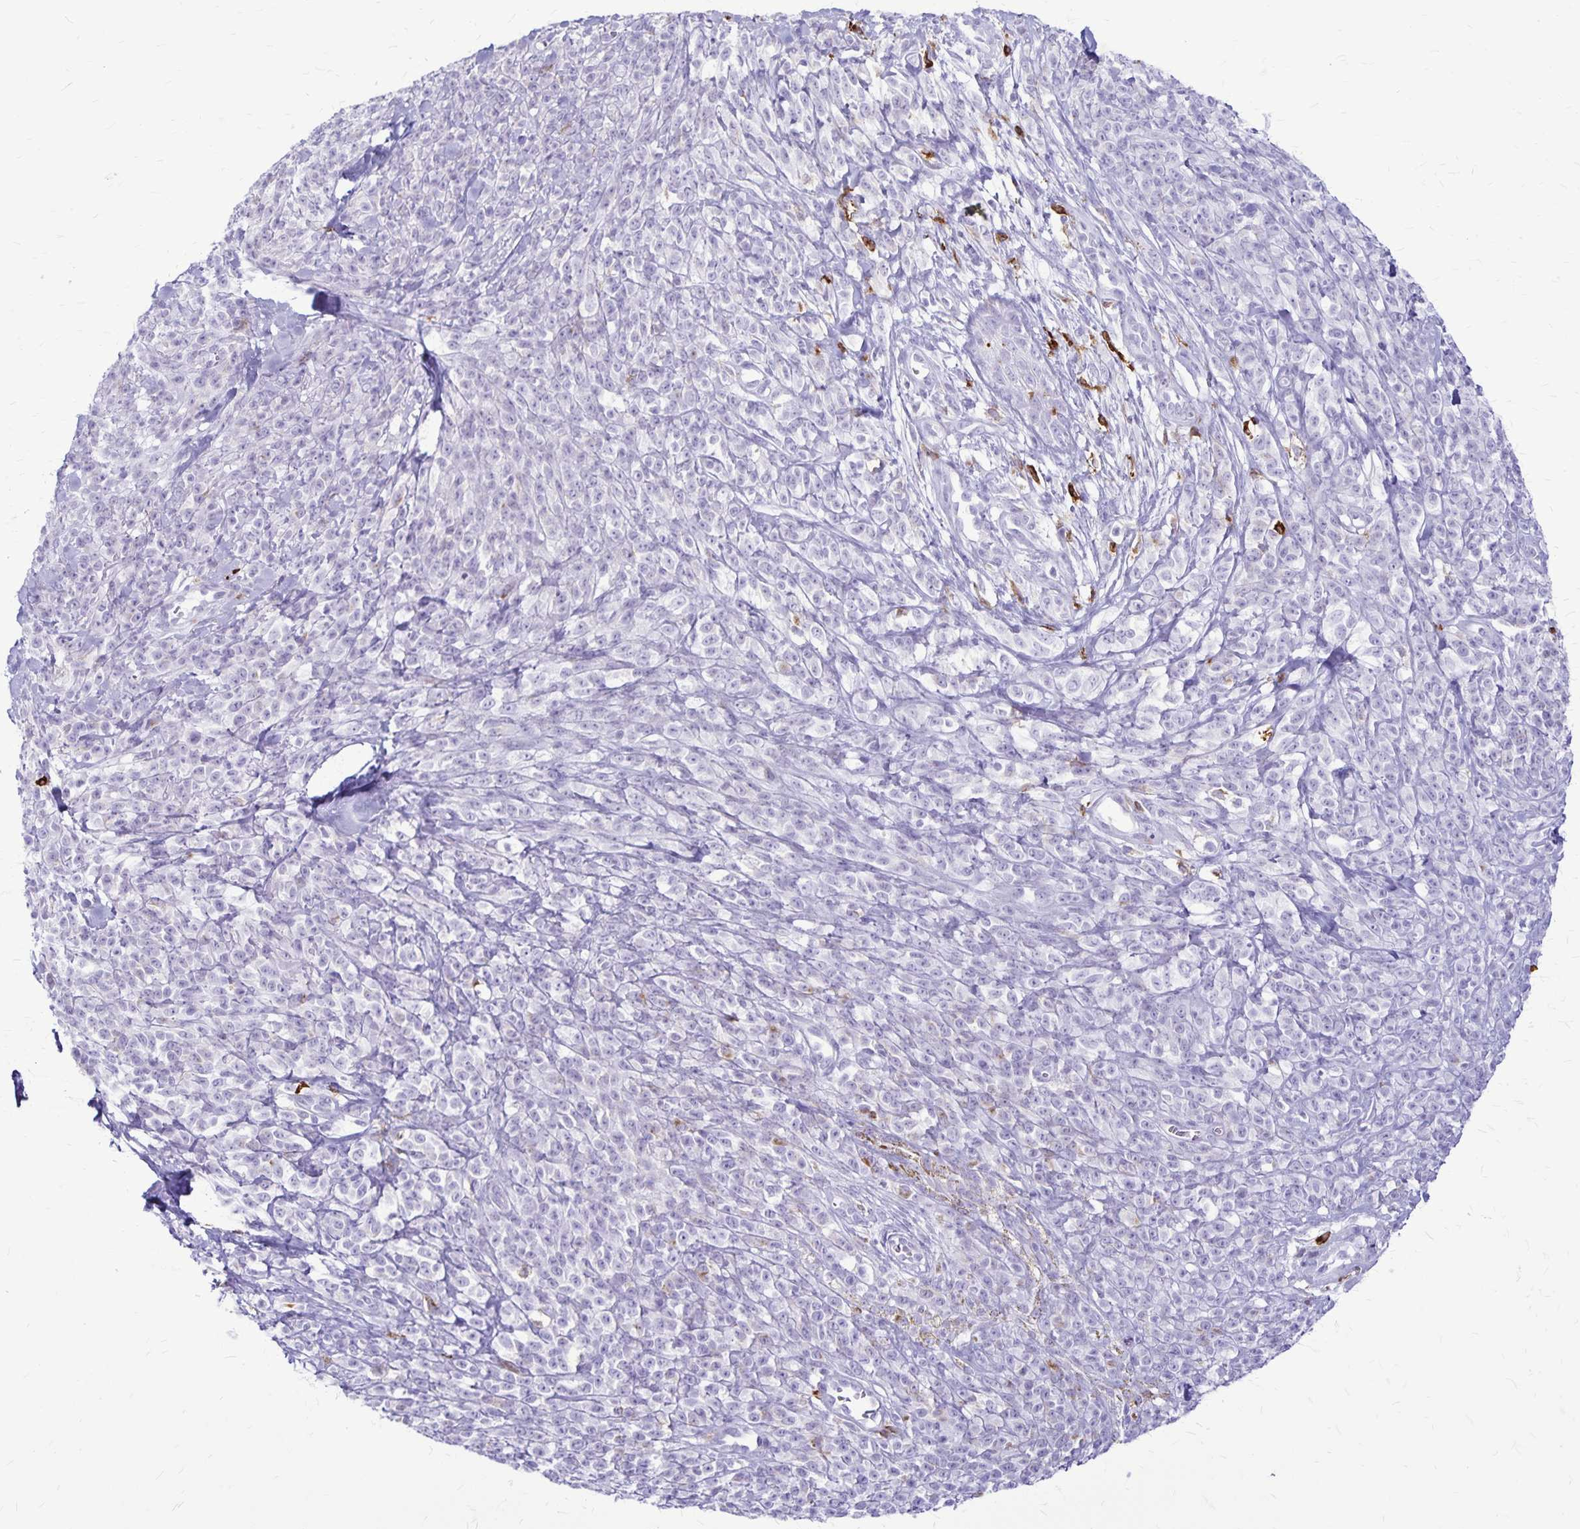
{"staining": {"intensity": "negative", "quantity": "none", "location": "none"}, "tissue": "melanoma", "cell_type": "Tumor cells", "image_type": "cancer", "snomed": [{"axis": "morphology", "description": "Malignant melanoma, NOS"}, {"axis": "topography", "description": "Skin"}, {"axis": "topography", "description": "Skin of trunk"}], "caption": "Tumor cells show no significant staining in malignant melanoma.", "gene": "RTN1", "patient": {"sex": "male", "age": 74}}